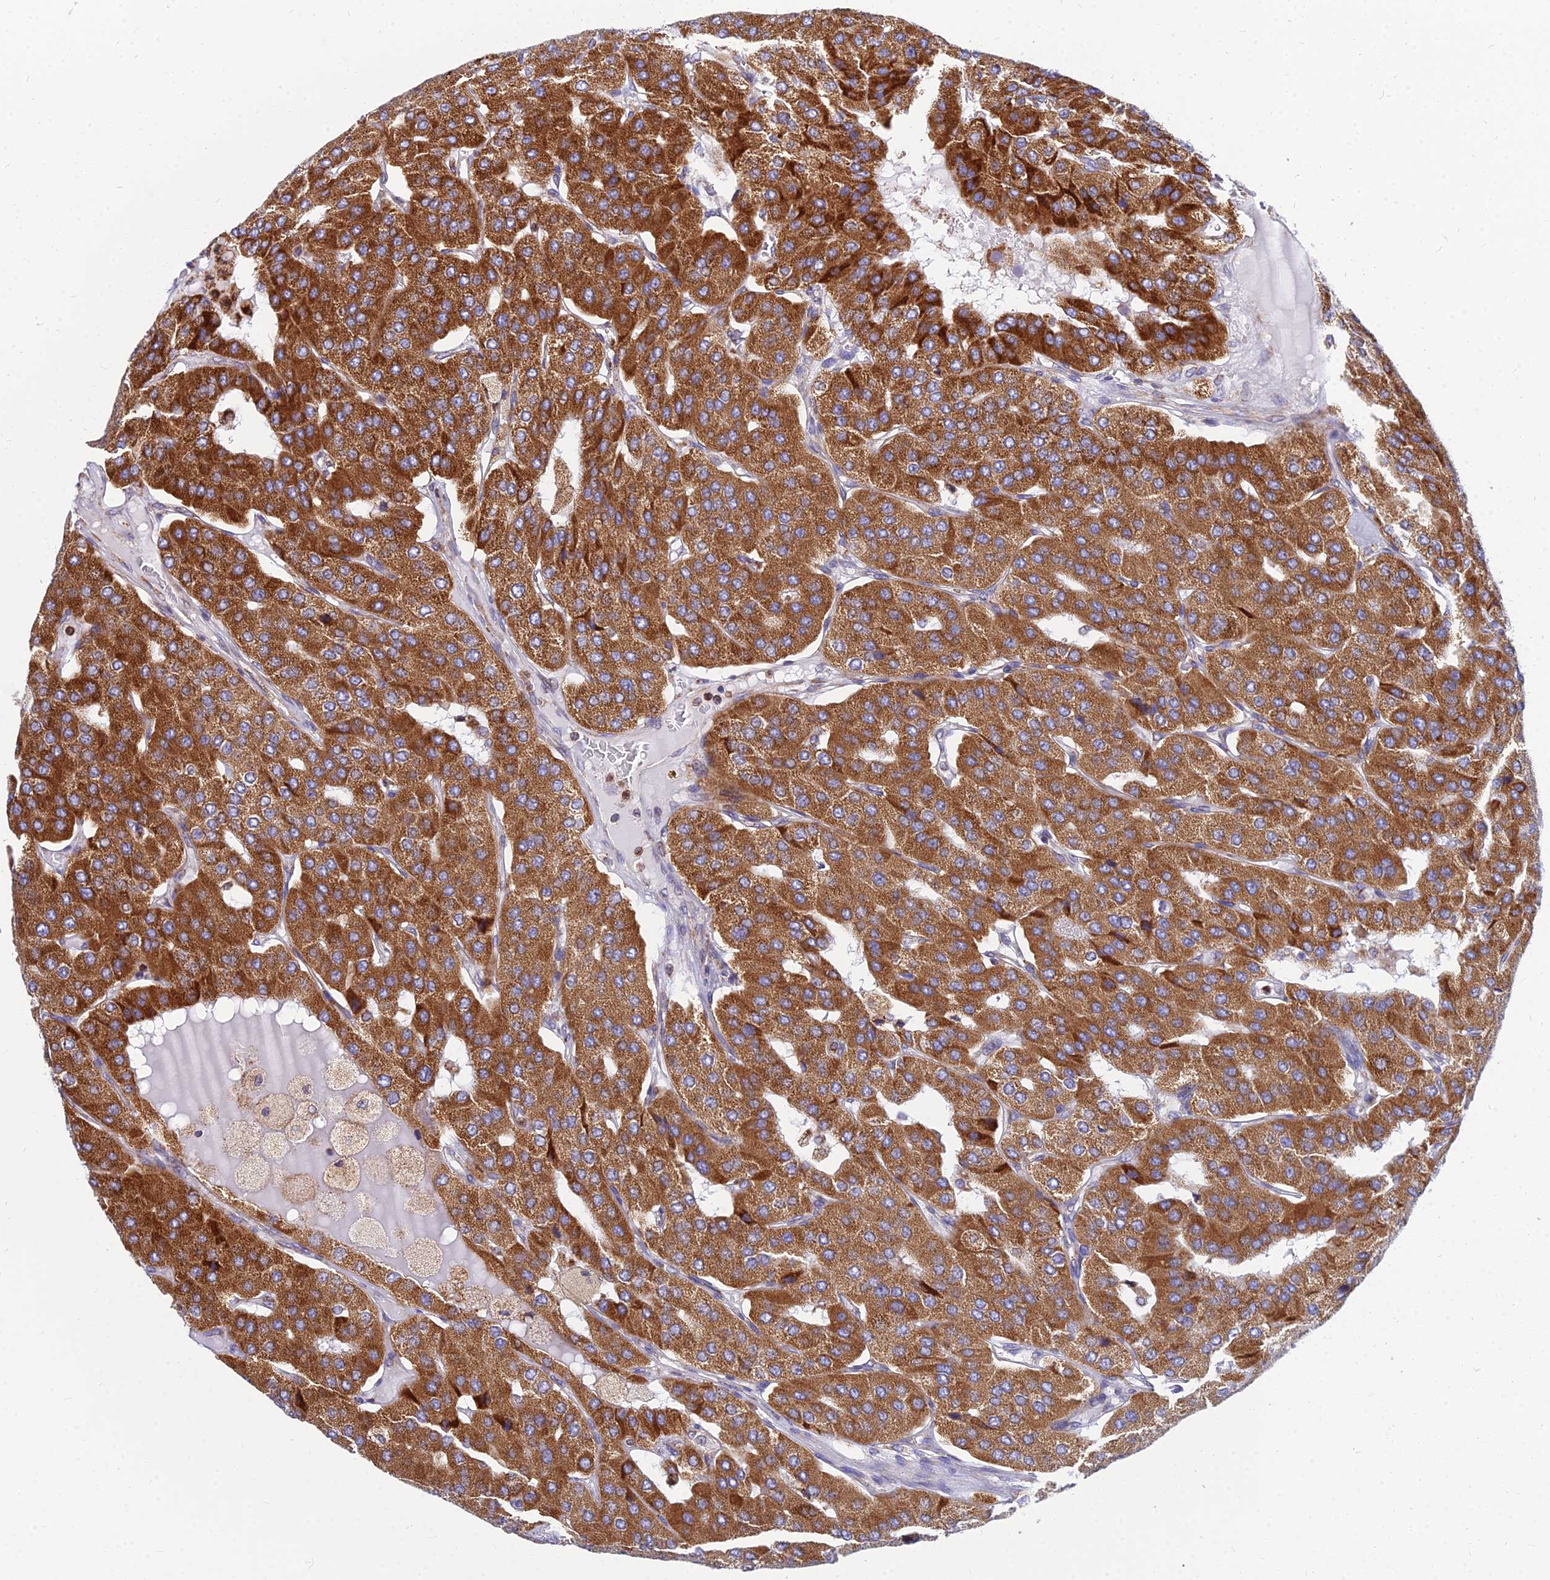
{"staining": {"intensity": "strong", "quantity": ">75%", "location": "cytoplasmic/membranous"}, "tissue": "parathyroid gland", "cell_type": "Glandular cells", "image_type": "normal", "snomed": [{"axis": "morphology", "description": "Normal tissue, NOS"}, {"axis": "morphology", "description": "Adenoma, NOS"}, {"axis": "topography", "description": "Parathyroid gland"}], "caption": "Protein staining displays strong cytoplasmic/membranous positivity in about >75% of glandular cells in benign parathyroid gland. The protein is stained brown, and the nuclei are stained in blue (DAB (3,3'-diaminobenzidine) IHC with brightfield microscopy, high magnification).", "gene": "CCT6A", "patient": {"sex": "female", "age": 86}}